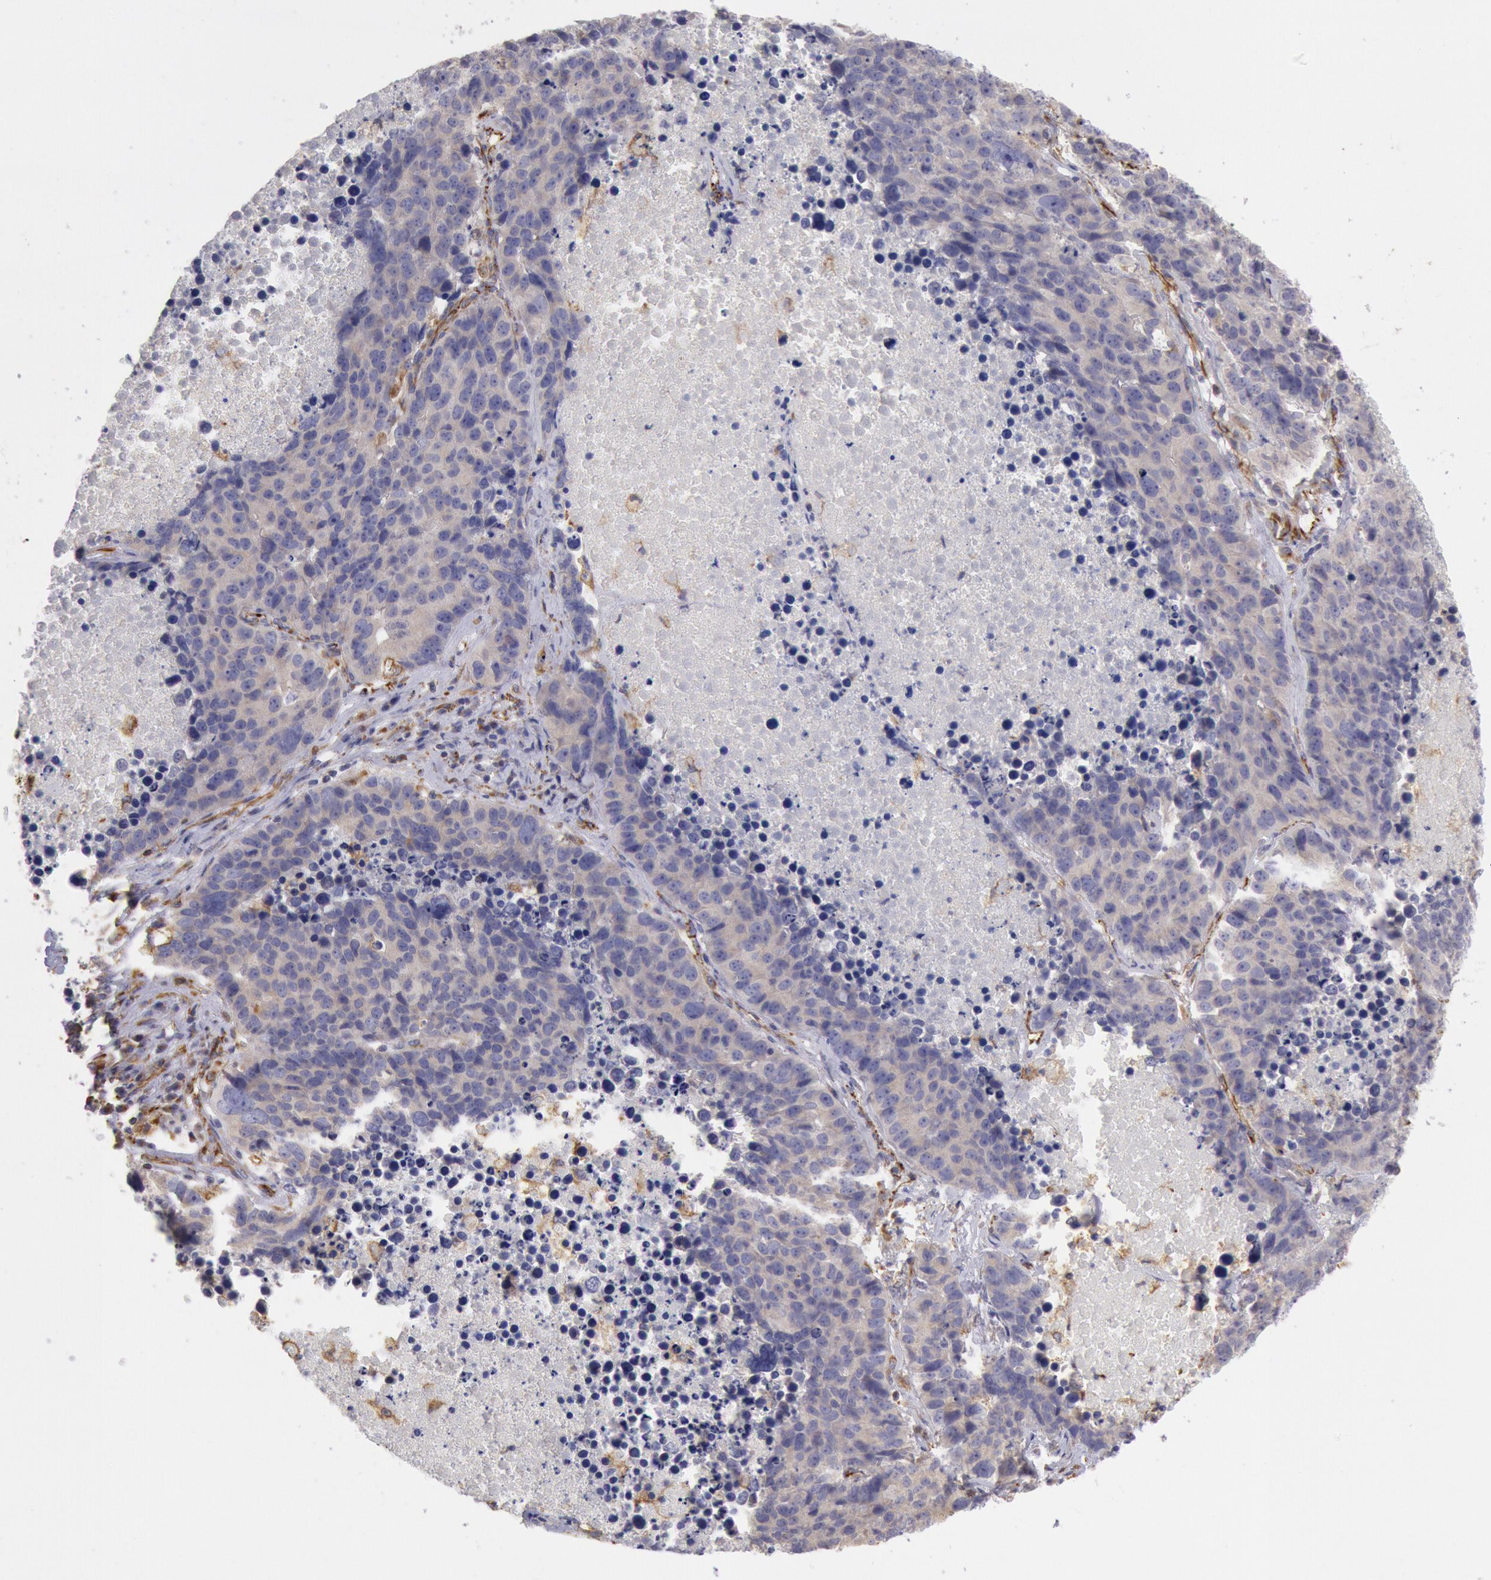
{"staining": {"intensity": "negative", "quantity": "none", "location": "none"}, "tissue": "lung cancer", "cell_type": "Tumor cells", "image_type": "cancer", "snomed": [{"axis": "morphology", "description": "Carcinoid, malignant, NOS"}, {"axis": "topography", "description": "Lung"}], "caption": "This is an immunohistochemistry (IHC) micrograph of human lung malignant carcinoid. There is no expression in tumor cells.", "gene": "RNF139", "patient": {"sex": "male", "age": 60}}